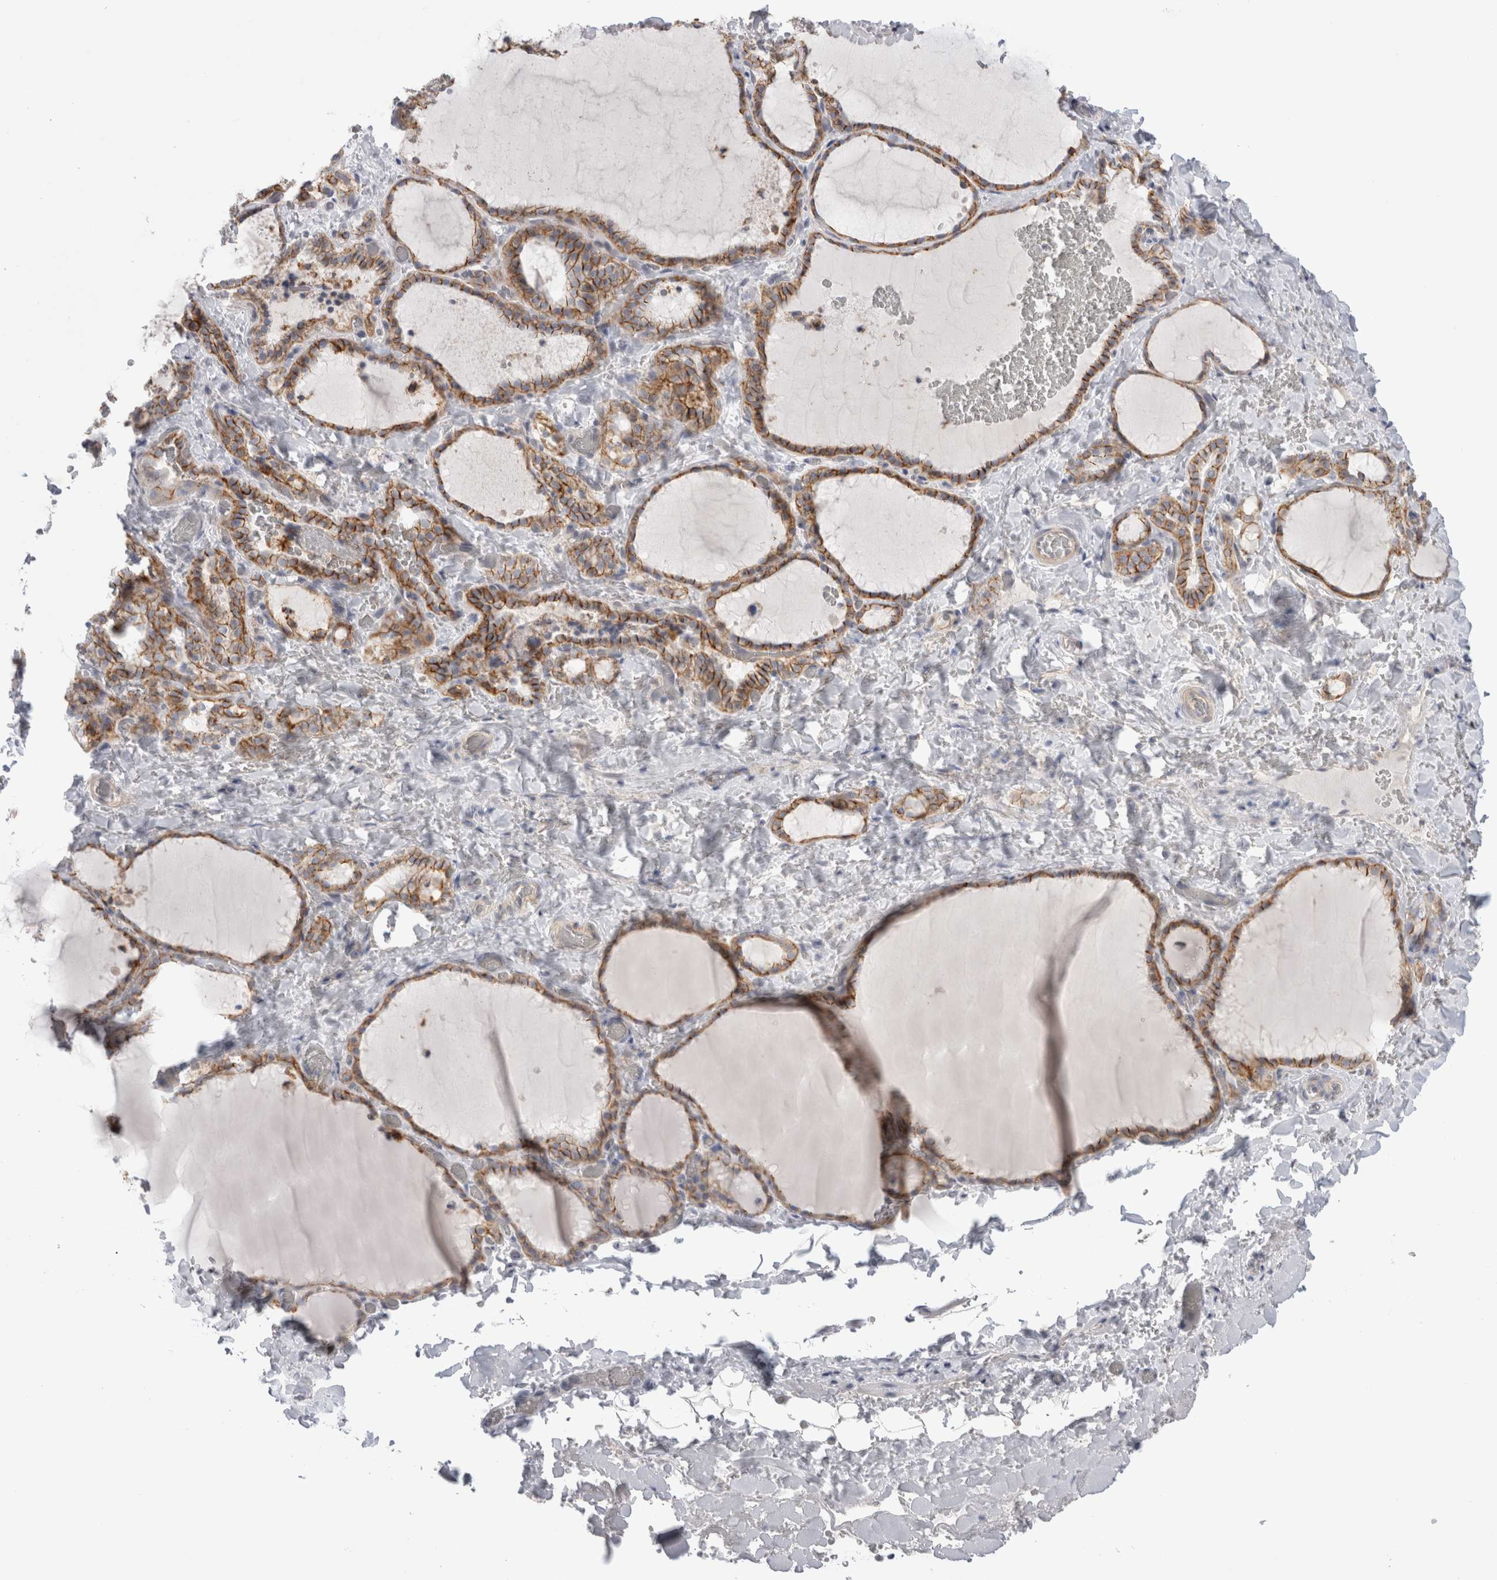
{"staining": {"intensity": "moderate", "quantity": ">75%", "location": "cytoplasmic/membranous"}, "tissue": "thyroid gland", "cell_type": "Glandular cells", "image_type": "normal", "snomed": [{"axis": "morphology", "description": "Normal tissue, NOS"}, {"axis": "topography", "description": "Thyroid gland"}], "caption": "Unremarkable thyroid gland was stained to show a protein in brown. There is medium levels of moderate cytoplasmic/membranous positivity in about >75% of glandular cells. (DAB (3,3'-diaminobenzidine) IHC with brightfield microscopy, high magnification).", "gene": "VANGL1", "patient": {"sex": "female", "age": 22}}